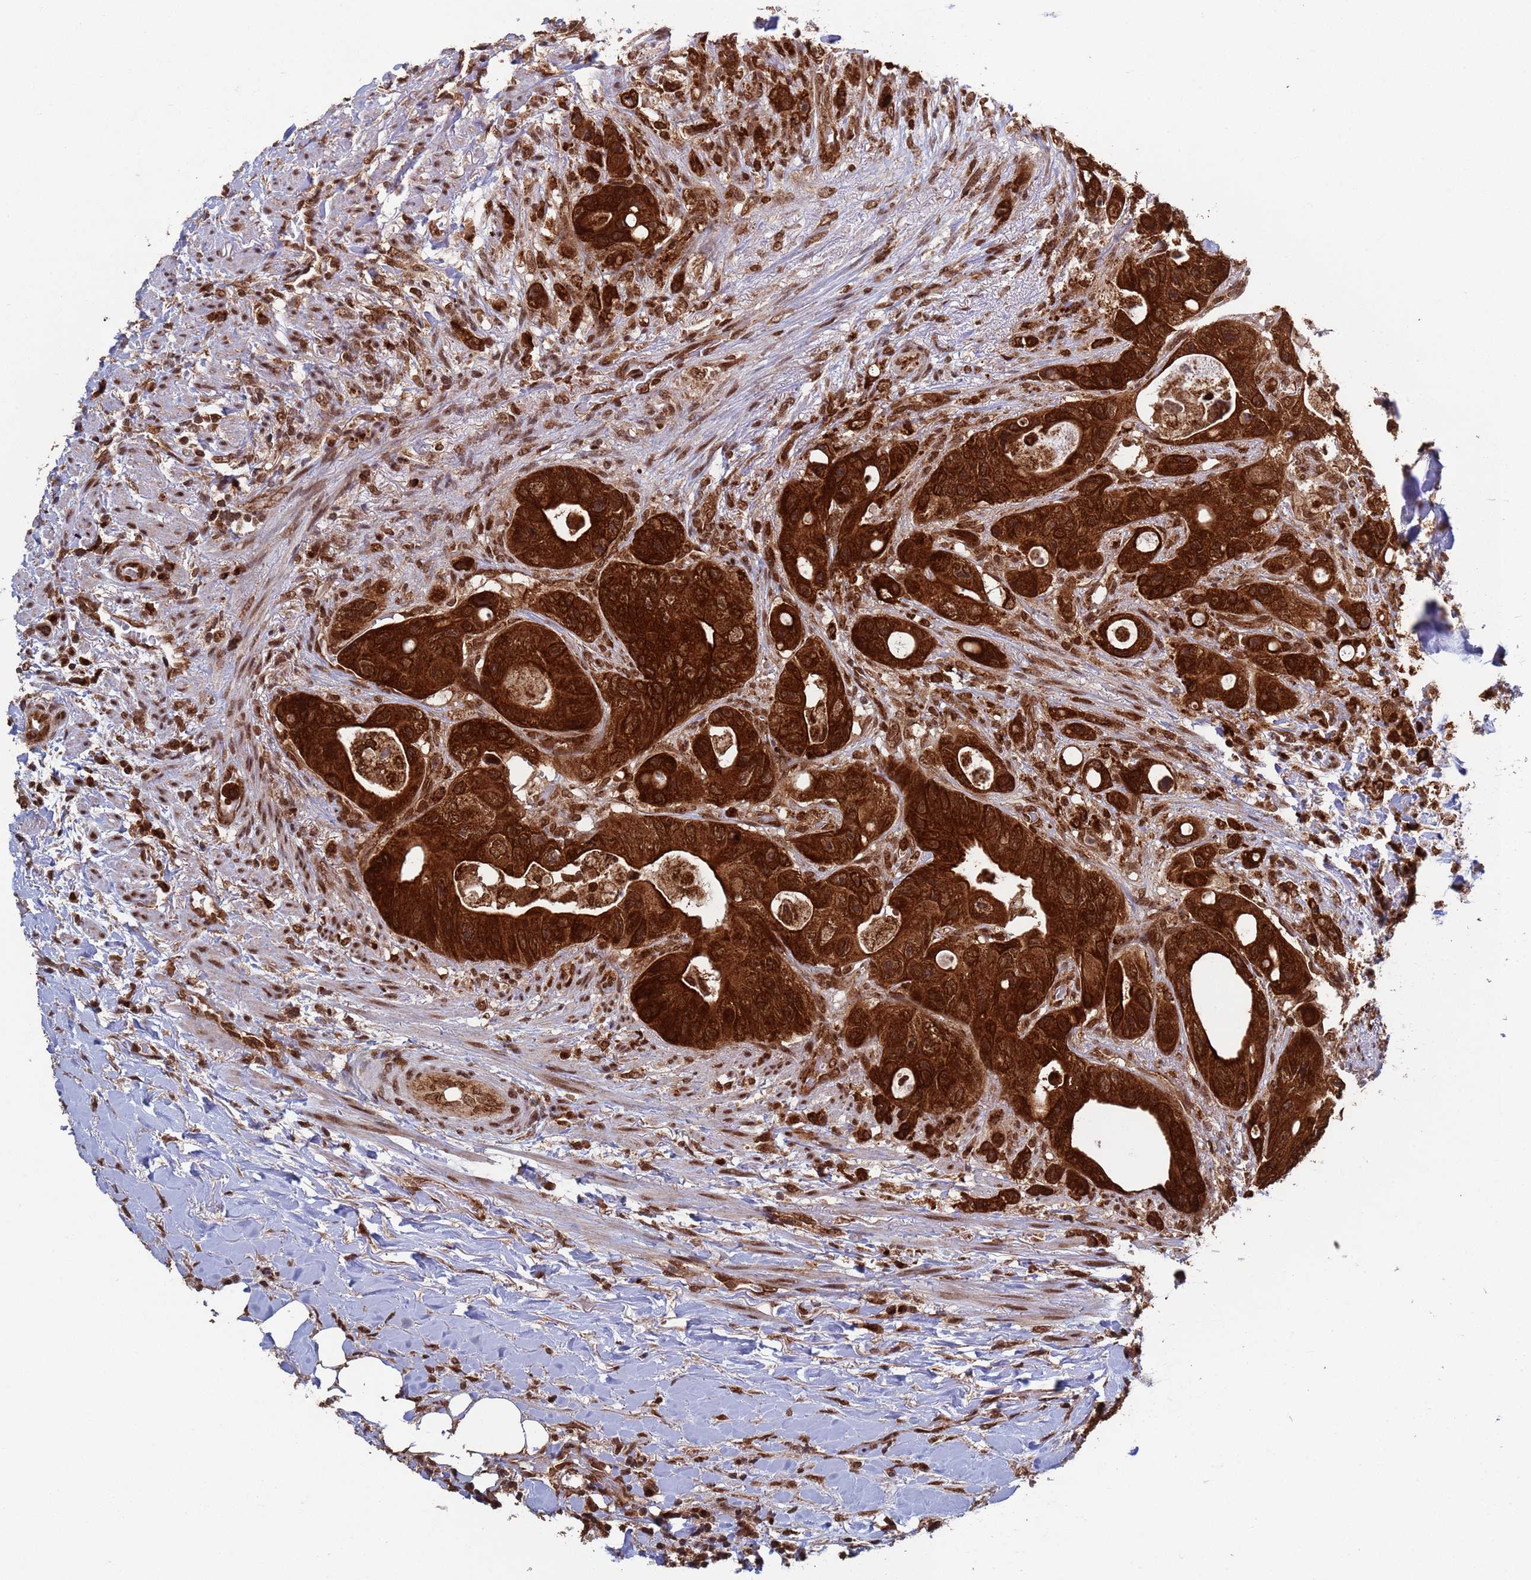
{"staining": {"intensity": "strong", "quantity": ">75%", "location": "cytoplasmic/membranous,nuclear"}, "tissue": "colorectal cancer", "cell_type": "Tumor cells", "image_type": "cancer", "snomed": [{"axis": "morphology", "description": "Adenocarcinoma, NOS"}, {"axis": "topography", "description": "Colon"}], "caption": "Protein positivity by IHC demonstrates strong cytoplasmic/membranous and nuclear positivity in approximately >75% of tumor cells in colorectal adenocarcinoma.", "gene": "FUBP3", "patient": {"sex": "female", "age": 46}}